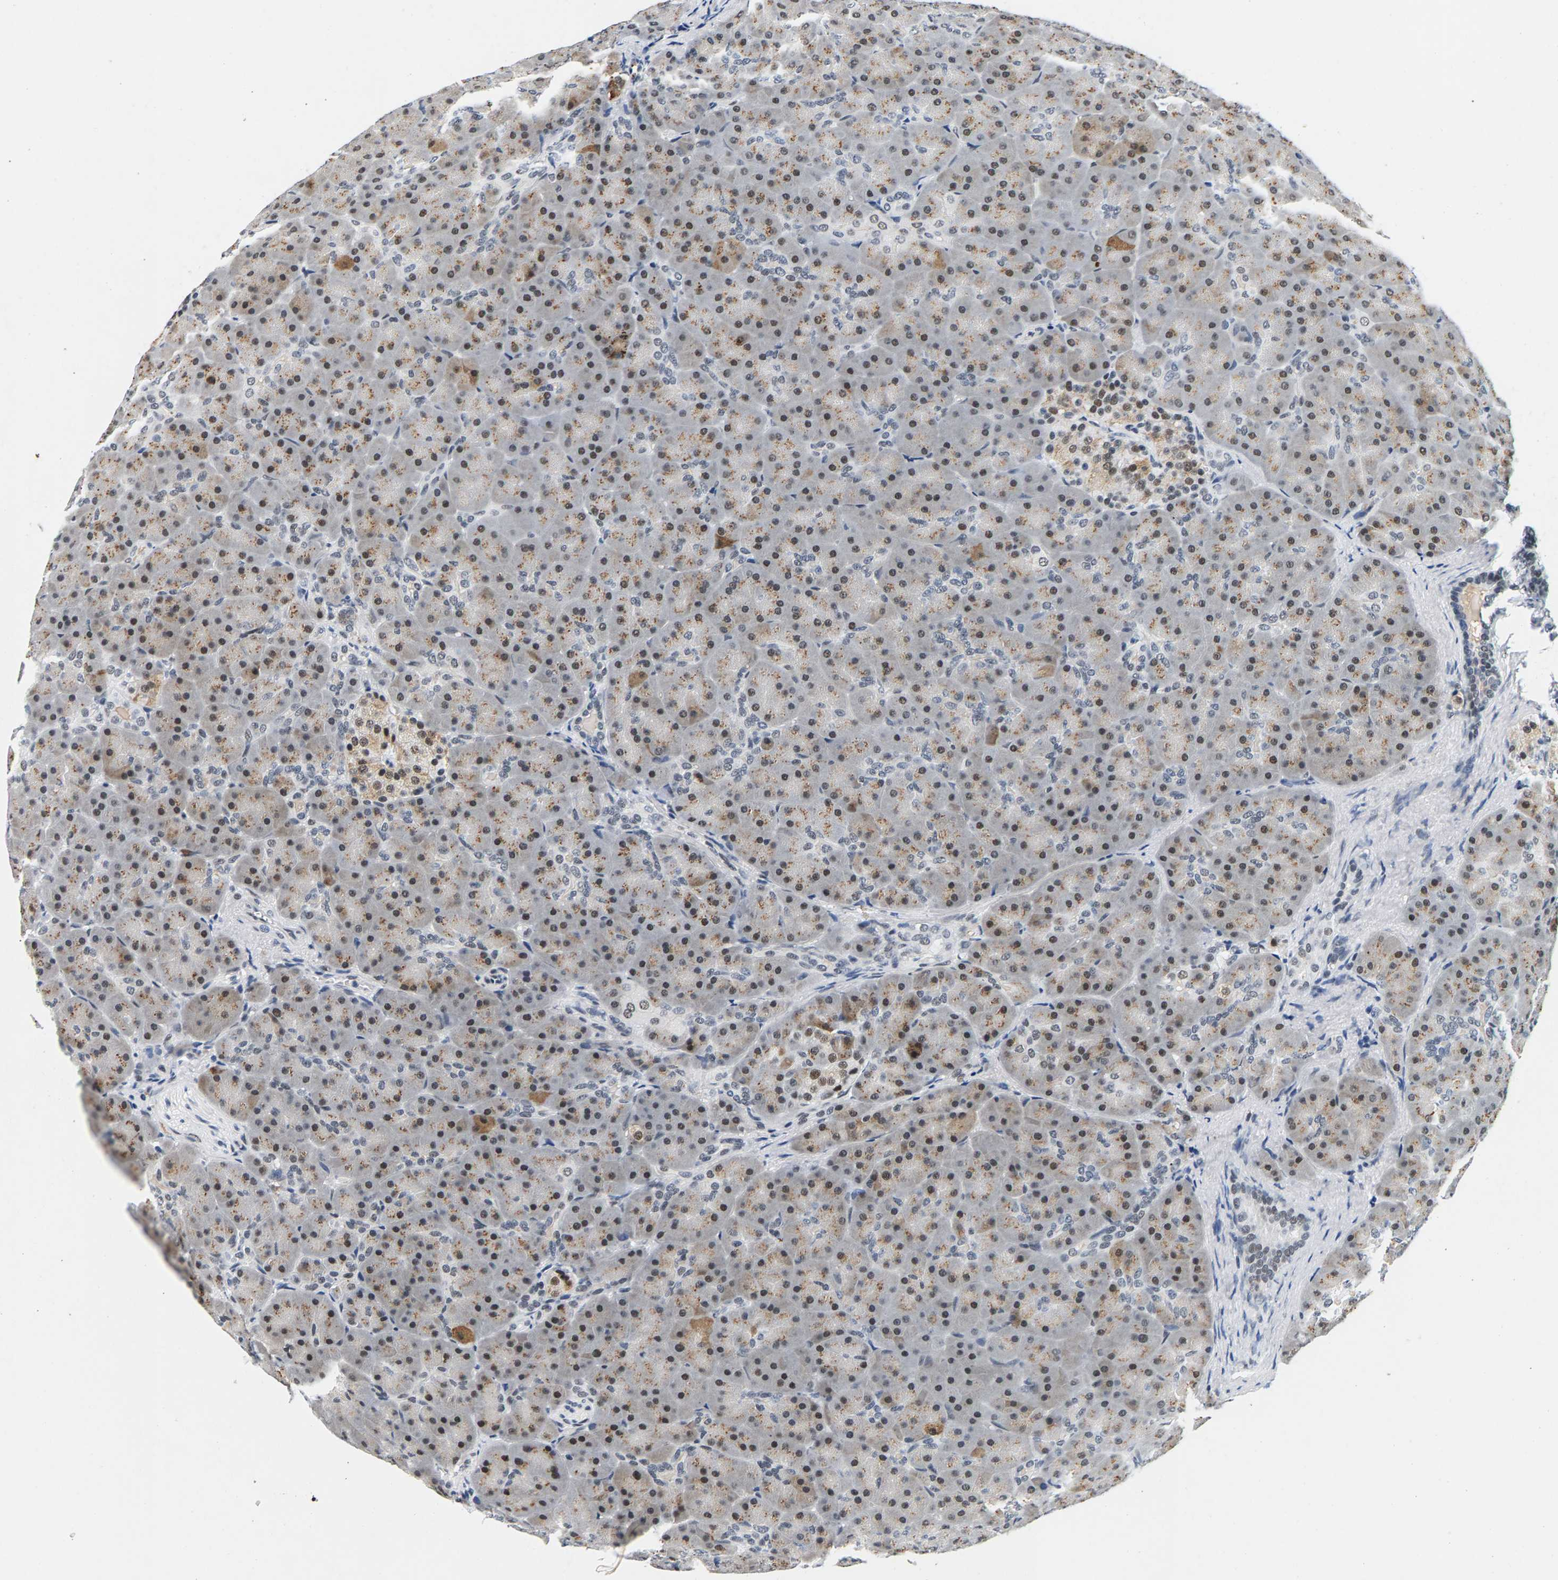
{"staining": {"intensity": "moderate", "quantity": "25%-75%", "location": "cytoplasmic/membranous,nuclear"}, "tissue": "pancreas", "cell_type": "Exocrine glandular cells", "image_type": "normal", "snomed": [{"axis": "morphology", "description": "Normal tissue, NOS"}, {"axis": "topography", "description": "Pancreas"}], "caption": "DAB immunohistochemical staining of normal pancreas exhibits moderate cytoplasmic/membranous,nuclear protein staining in approximately 25%-75% of exocrine glandular cells. The staining was performed using DAB (3,3'-diaminobenzidine), with brown indicating positive protein expression. Nuclei are stained blue with hematoxylin.", "gene": "ATF2", "patient": {"sex": "male", "age": 66}}